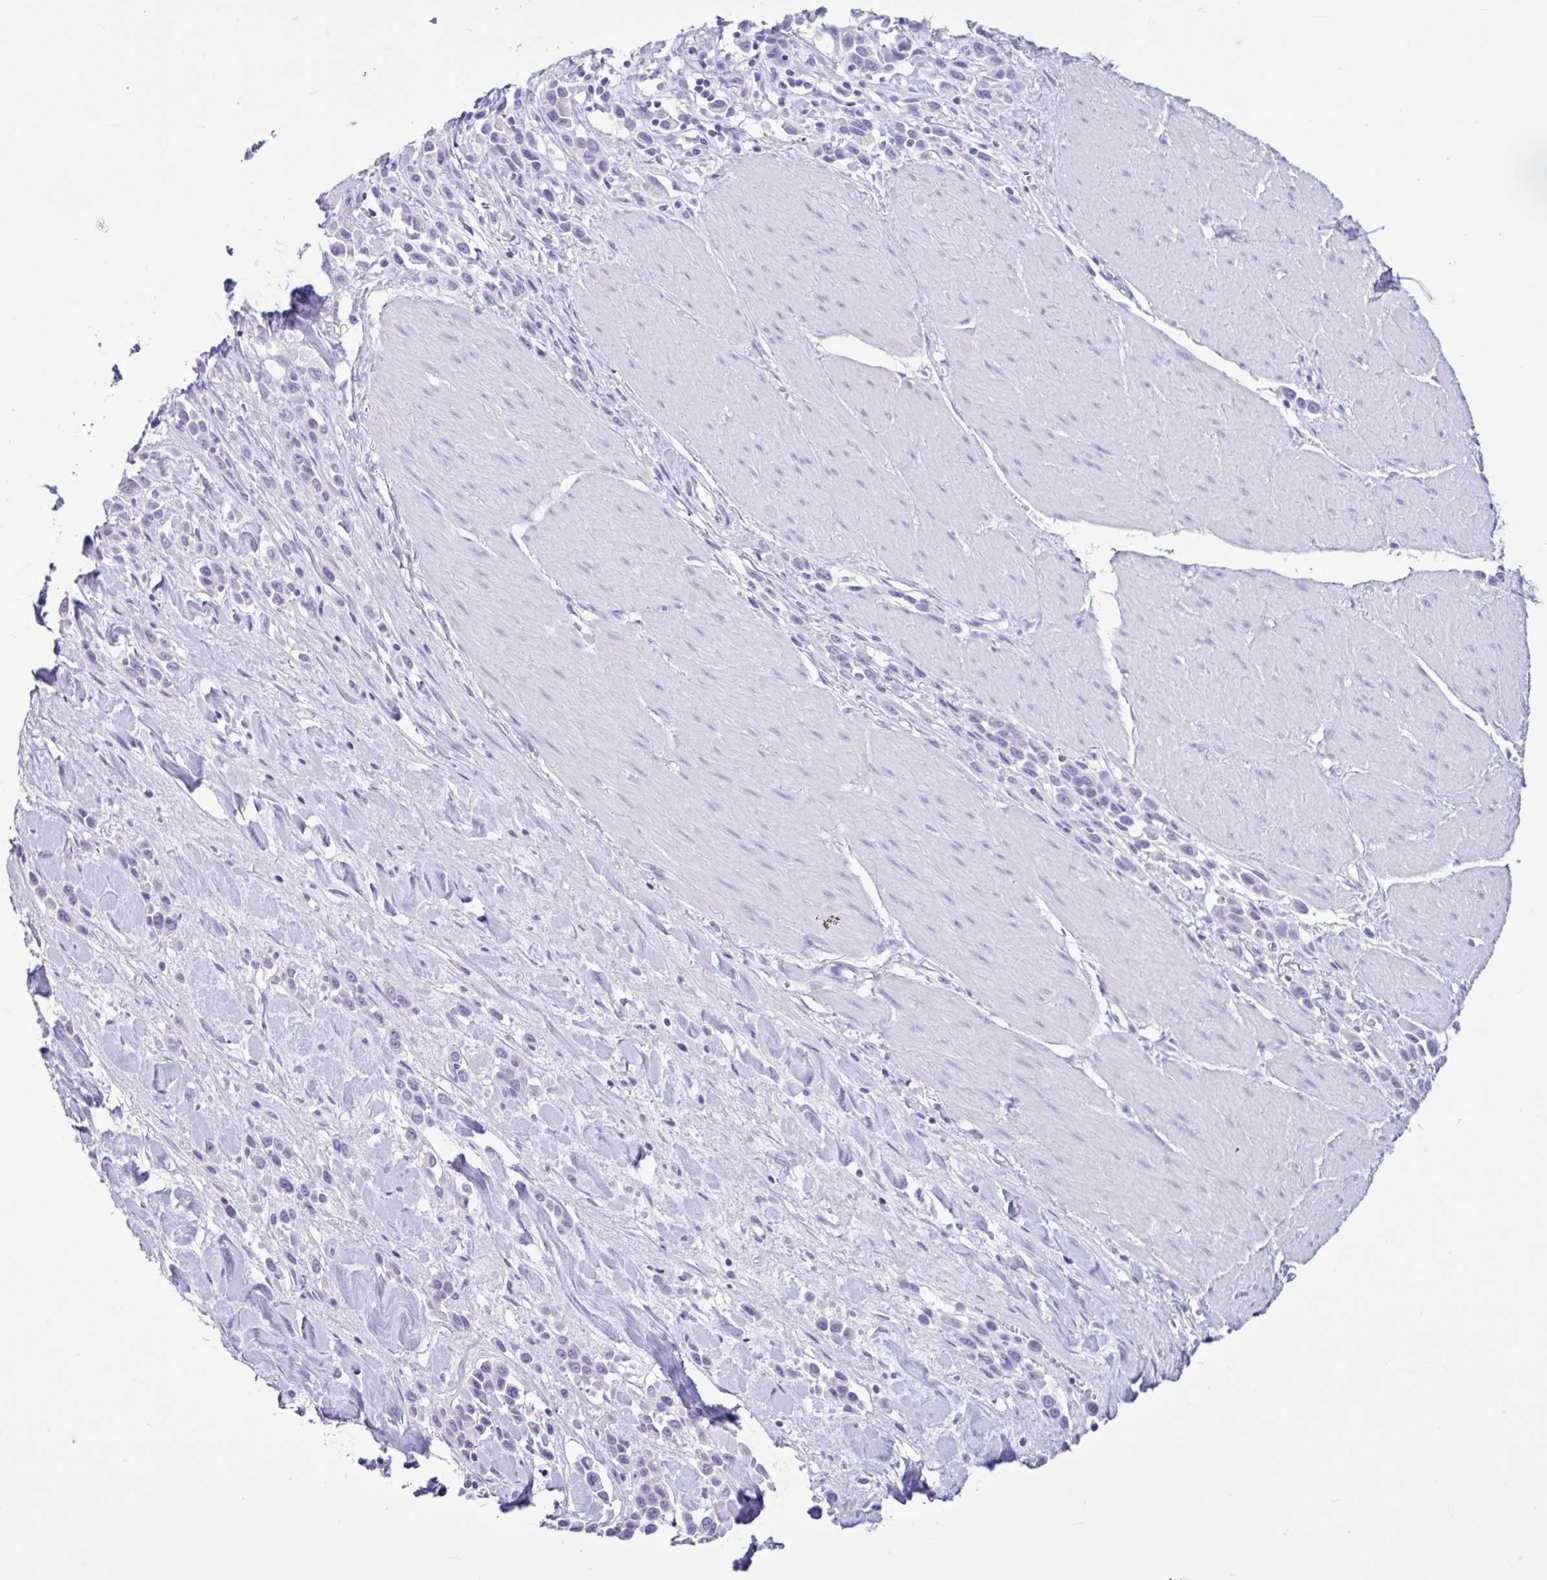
{"staining": {"intensity": "negative", "quantity": "none", "location": "none"}, "tissue": "stomach cancer", "cell_type": "Tumor cells", "image_type": "cancer", "snomed": [{"axis": "morphology", "description": "Adenocarcinoma, NOS"}, {"axis": "topography", "description": "Stomach"}], "caption": "The micrograph displays no staining of tumor cells in stomach cancer.", "gene": "CYP19A1", "patient": {"sex": "male", "age": 47}}